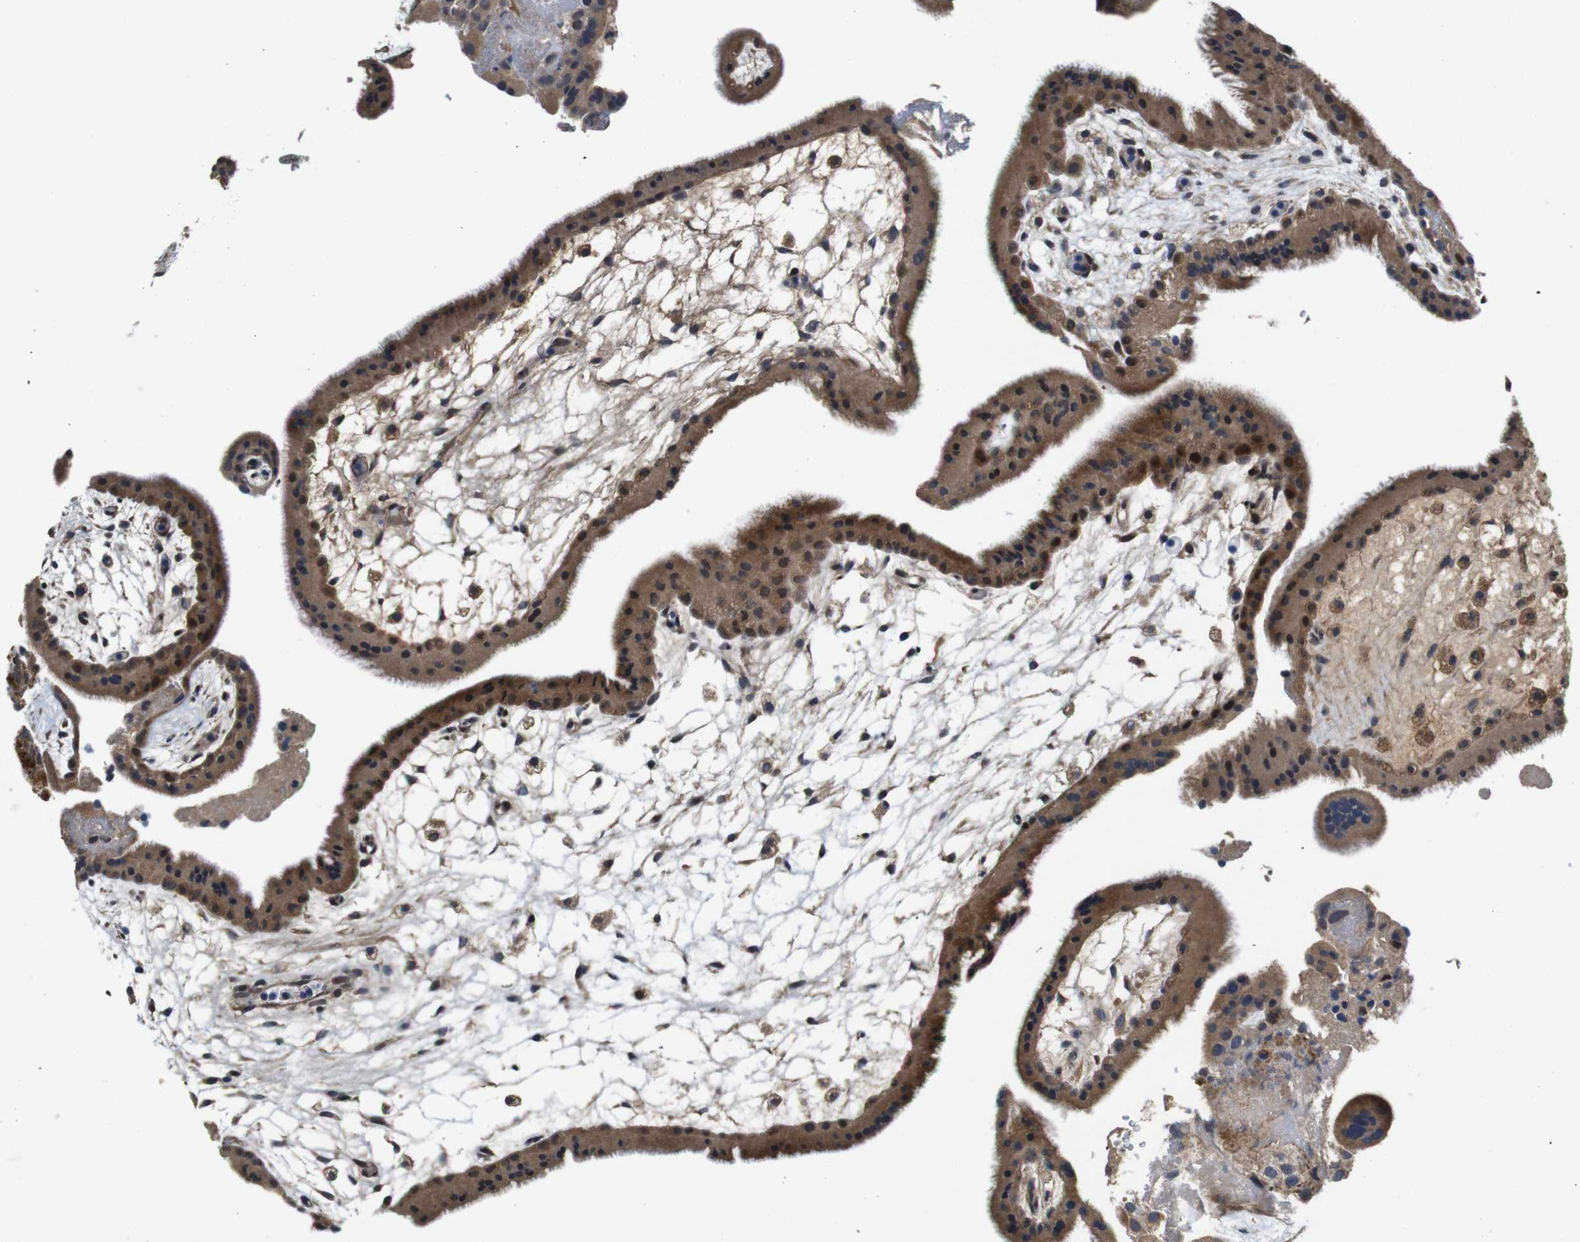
{"staining": {"intensity": "moderate", "quantity": ">75%", "location": "cytoplasmic/membranous,nuclear"}, "tissue": "placenta", "cell_type": "Trophoblastic cells", "image_type": "normal", "snomed": [{"axis": "morphology", "description": "Normal tissue, NOS"}, {"axis": "topography", "description": "Placenta"}], "caption": "Normal placenta was stained to show a protein in brown. There is medium levels of moderate cytoplasmic/membranous,nuclear expression in about >75% of trophoblastic cells.", "gene": "ZBTB46", "patient": {"sex": "female", "age": 19}}